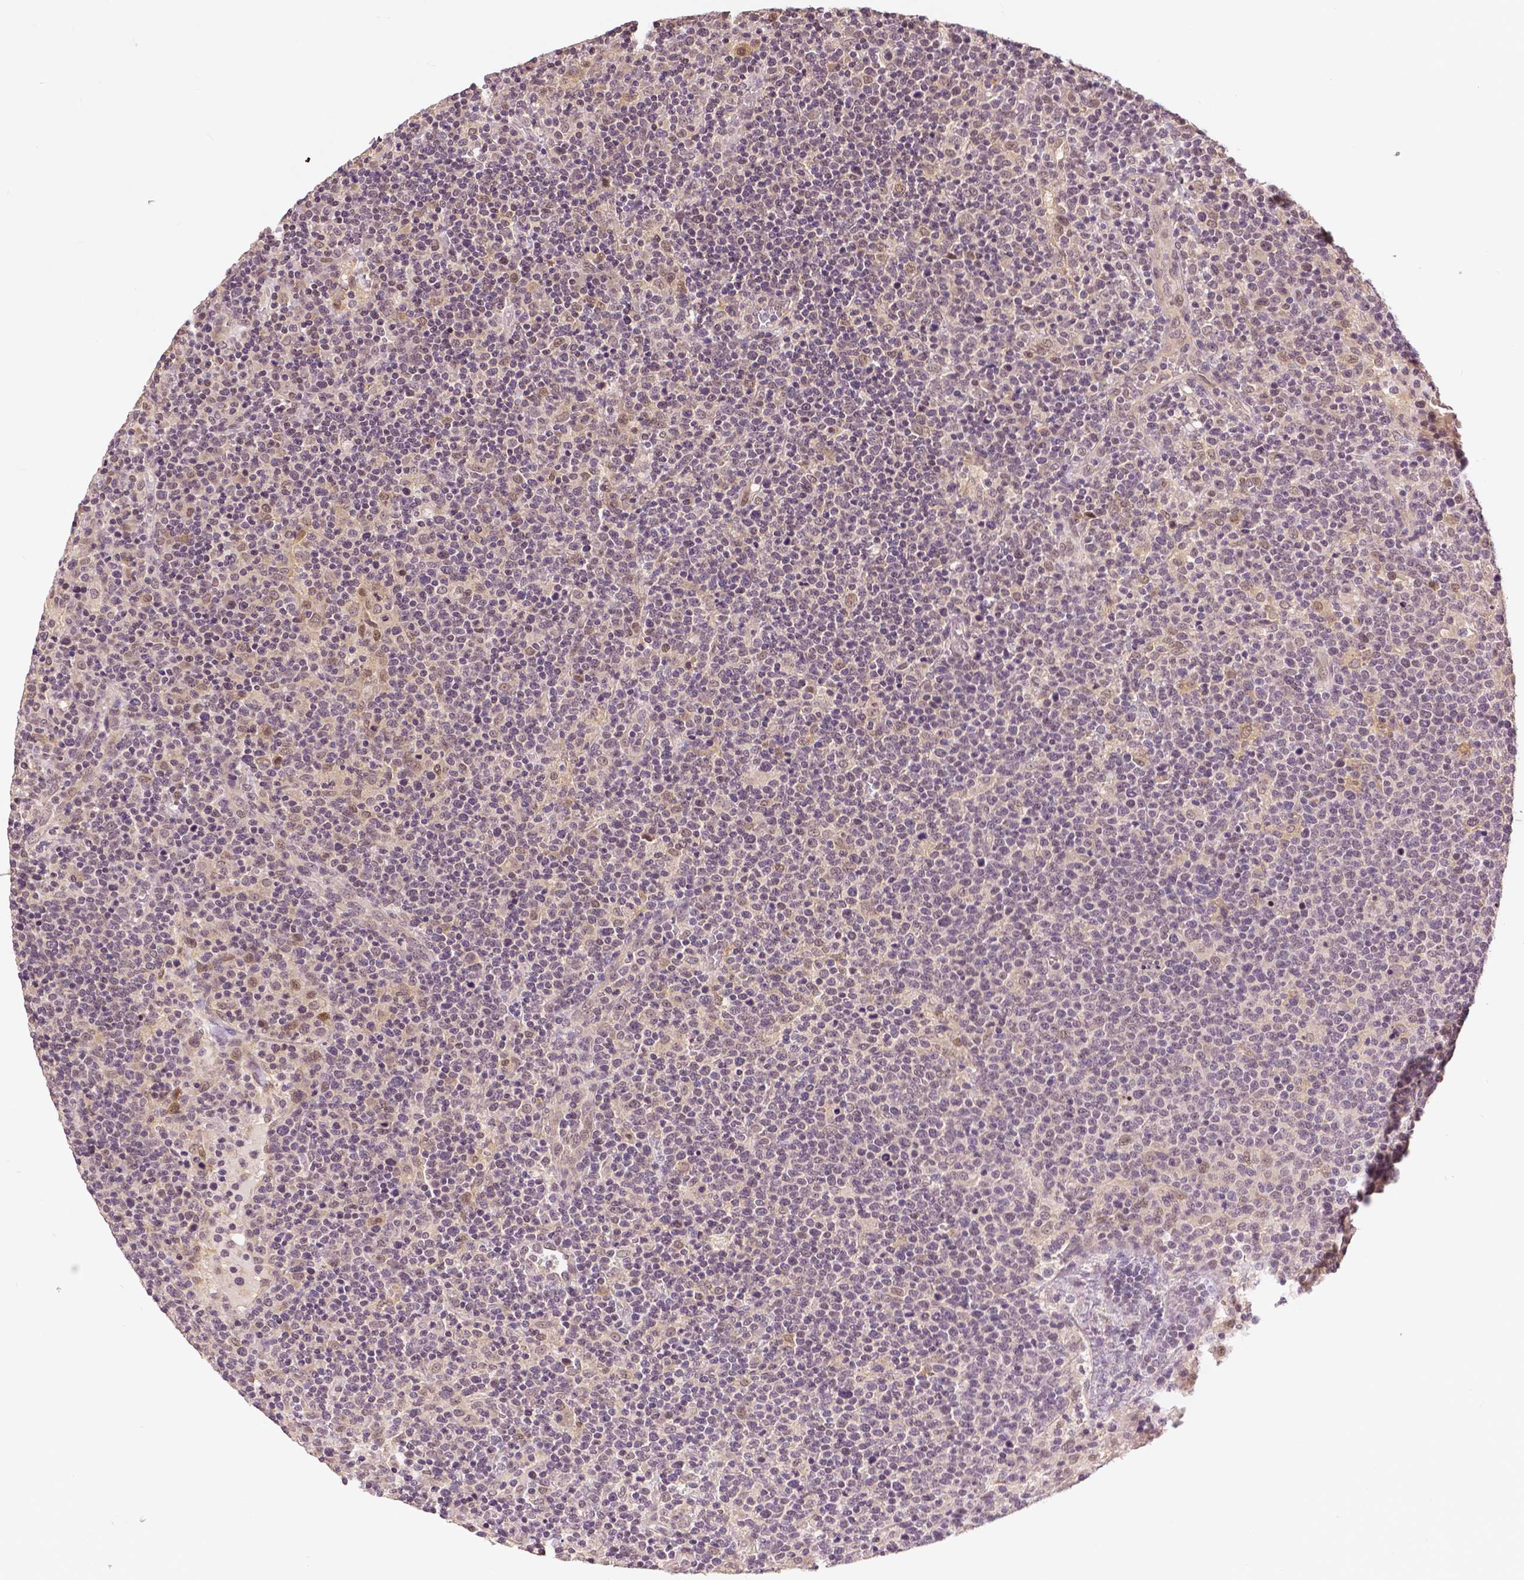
{"staining": {"intensity": "negative", "quantity": "none", "location": "none"}, "tissue": "lymphoma", "cell_type": "Tumor cells", "image_type": "cancer", "snomed": [{"axis": "morphology", "description": "Malignant lymphoma, non-Hodgkin's type, High grade"}, {"axis": "topography", "description": "Lymph node"}], "caption": "IHC photomicrograph of lymphoma stained for a protein (brown), which reveals no staining in tumor cells.", "gene": "MAP1LC3B", "patient": {"sex": "male", "age": 61}}